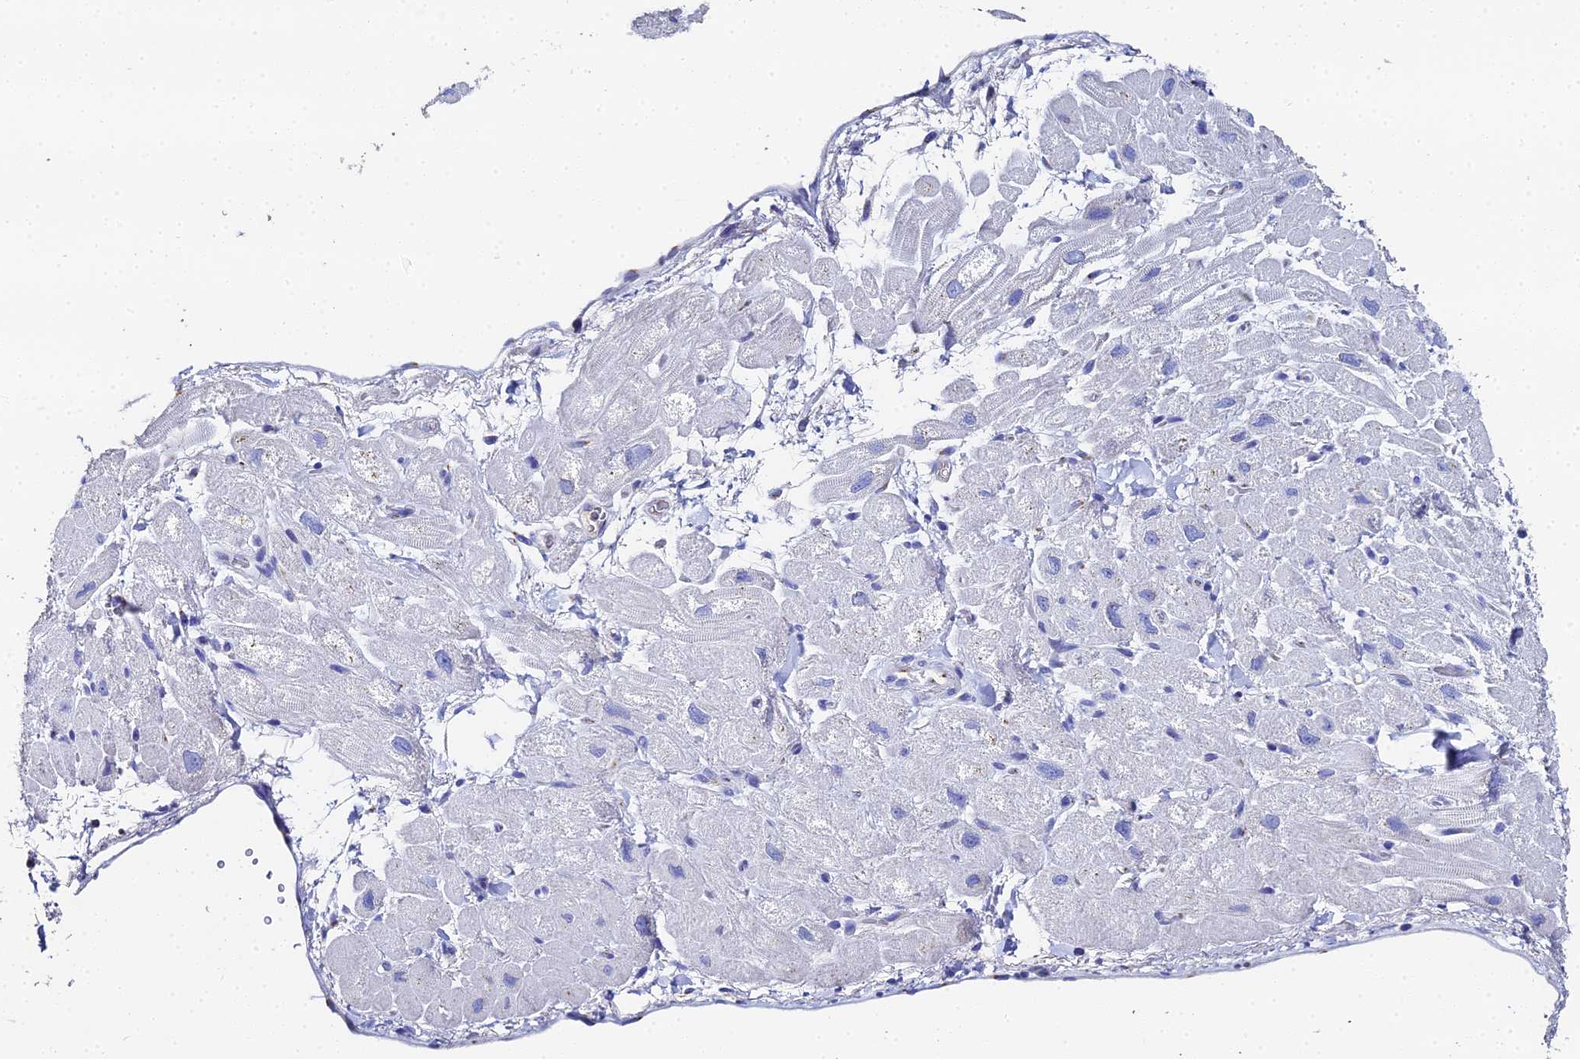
{"staining": {"intensity": "negative", "quantity": "none", "location": "none"}, "tissue": "heart muscle", "cell_type": "Cardiomyocytes", "image_type": "normal", "snomed": [{"axis": "morphology", "description": "Normal tissue, NOS"}, {"axis": "topography", "description": "Heart"}], "caption": "A micrograph of human heart muscle is negative for staining in cardiomyocytes. Nuclei are stained in blue.", "gene": "ENSG00000268674", "patient": {"sex": "male", "age": 65}}